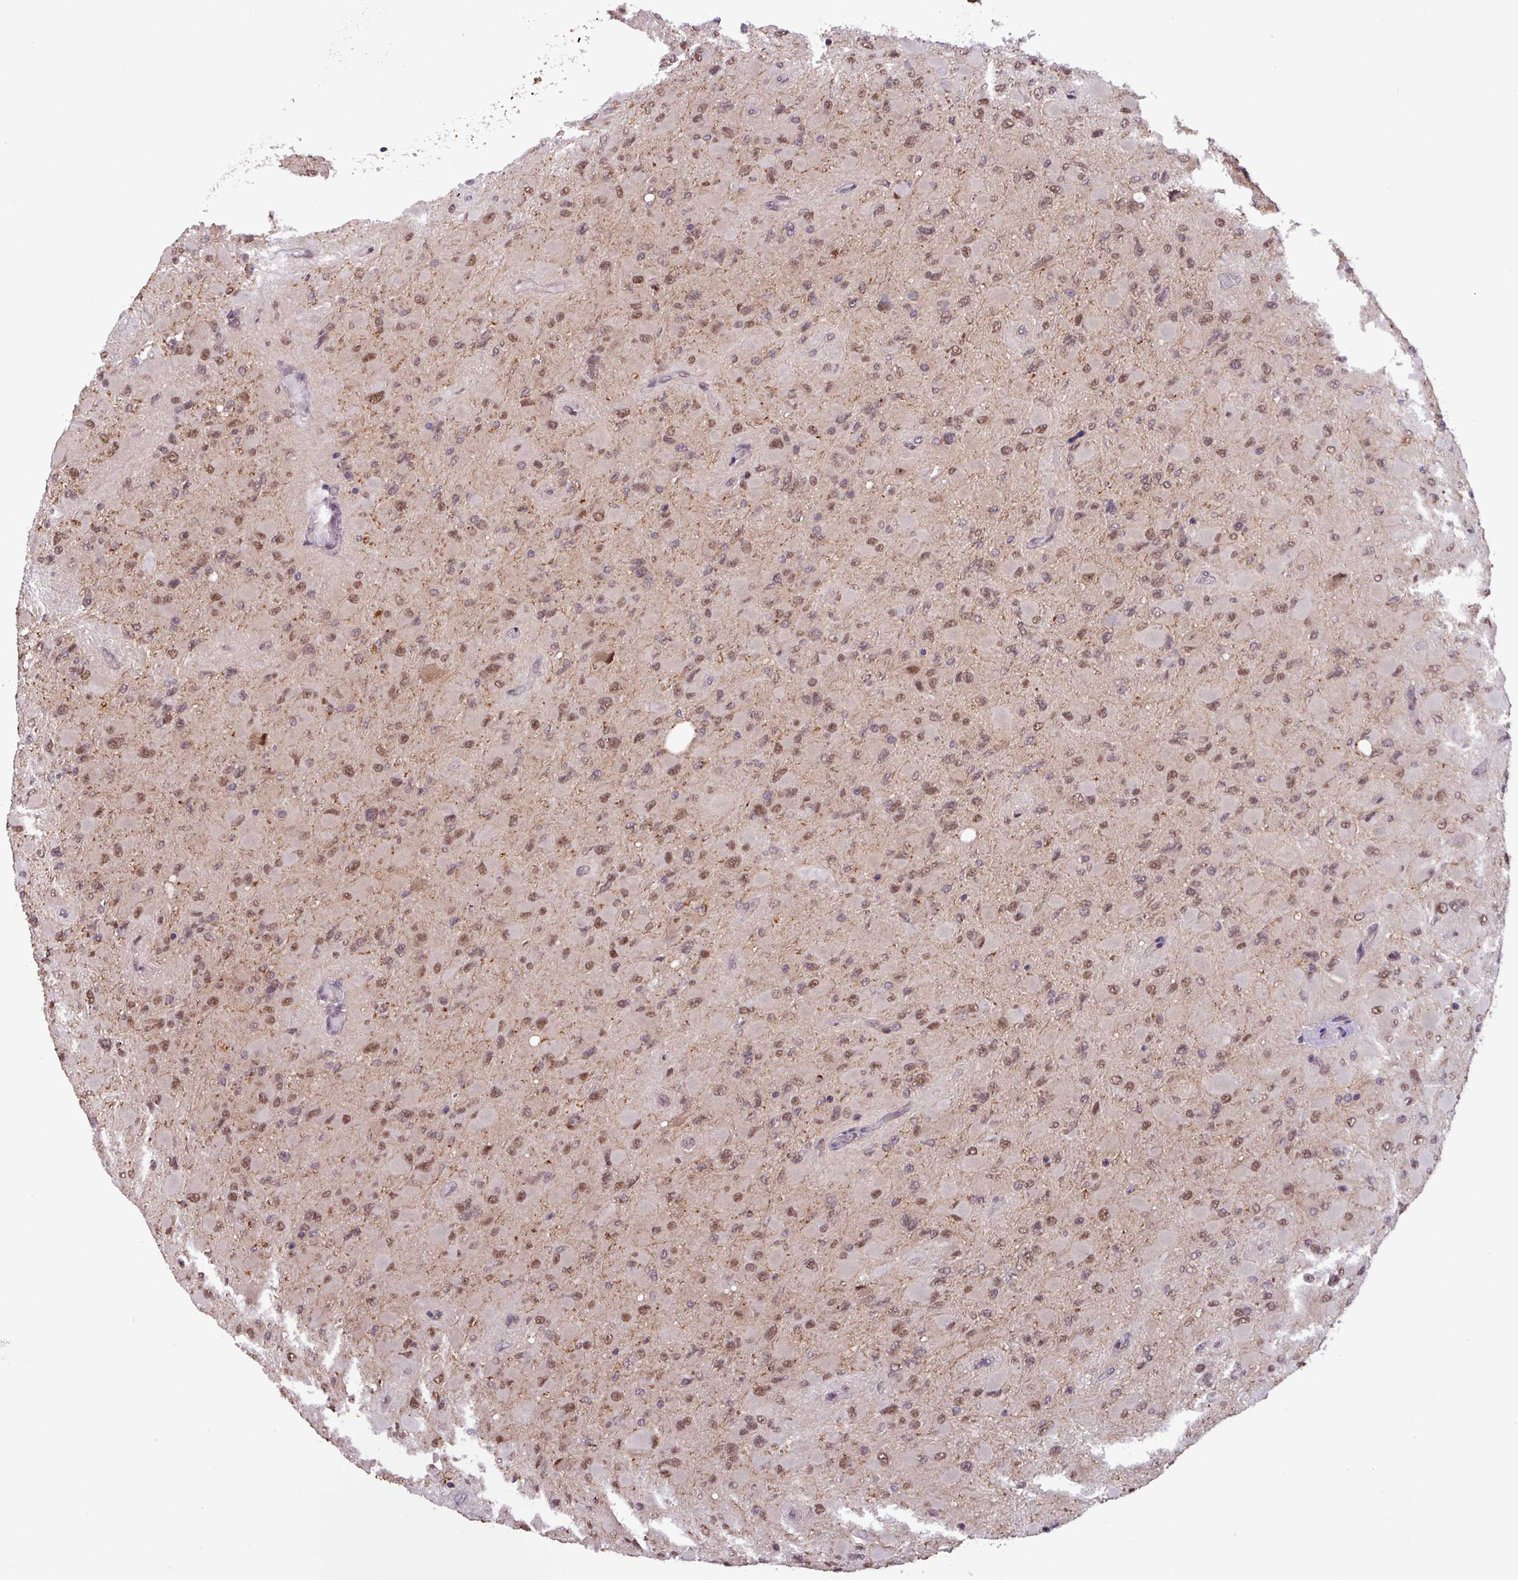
{"staining": {"intensity": "weak", "quantity": "25%-75%", "location": "nuclear"}, "tissue": "glioma", "cell_type": "Tumor cells", "image_type": "cancer", "snomed": [{"axis": "morphology", "description": "Glioma, malignant, High grade"}, {"axis": "topography", "description": "Cerebral cortex"}], "caption": "This is a histology image of immunohistochemistry staining of malignant high-grade glioma, which shows weak positivity in the nuclear of tumor cells.", "gene": "NPFFR1", "patient": {"sex": "female", "age": 36}}